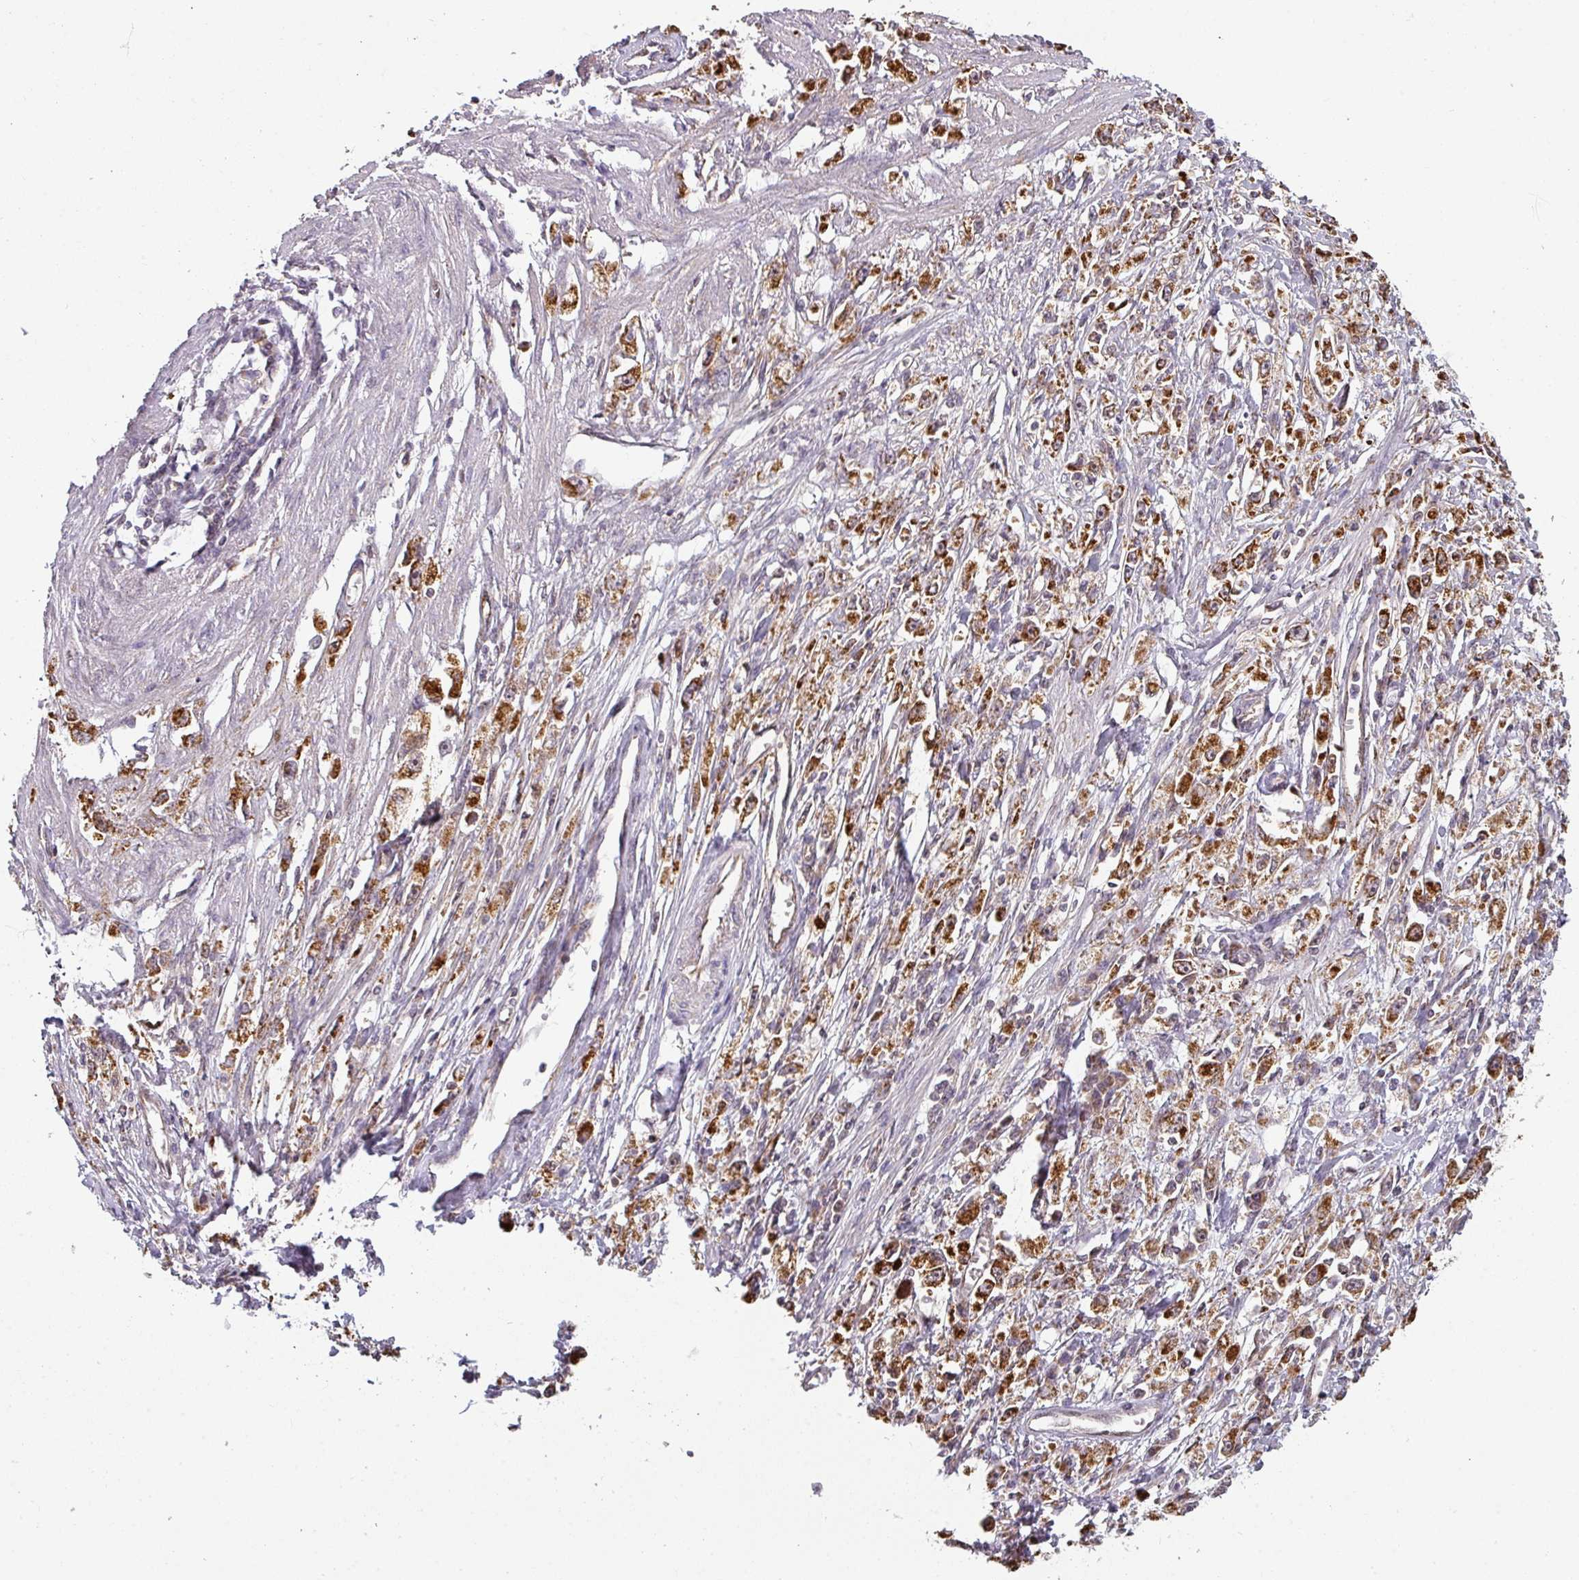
{"staining": {"intensity": "strong", "quantity": ">75%", "location": "cytoplasmic/membranous"}, "tissue": "stomach cancer", "cell_type": "Tumor cells", "image_type": "cancer", "snomed": [{"axis": "morphology", "description": "Adenocarcinoma, NOS"}, {"axis": "topography", "description": "Stomach"}], "caption": "The photomicrograph shows staining of adenocarcinoma (stomach), revealing strong cytoplasmic/membranous protein positivity (brown color) within tumor cells. The protein of interest is shown in brown color, while the nuclei are stained blue.", "gene": "MRPS16", "patient": {"sex": "female", "age": 59}}